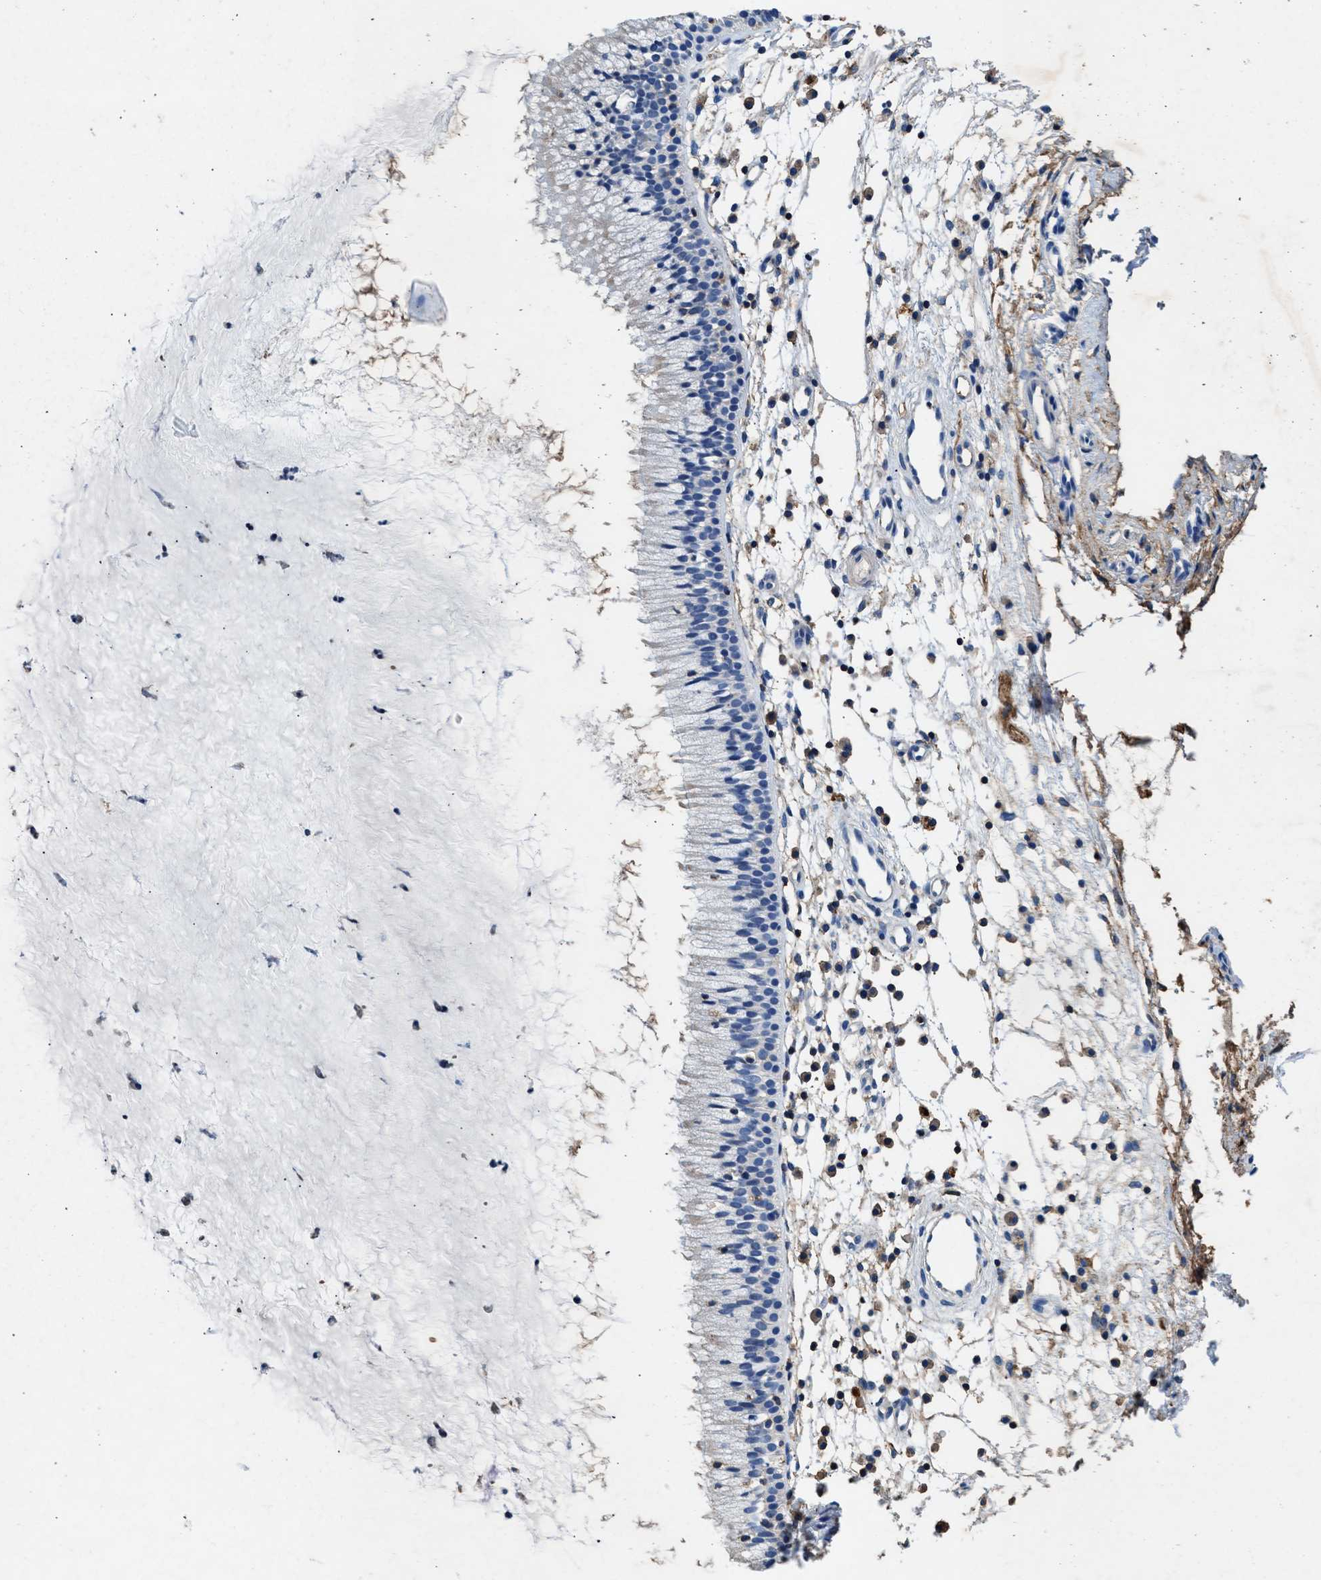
{"staining": {"intensity": "negative", "quantity": "none", "location": "none"}, "tissue": "nasopharynx", "cell_type": "Respiratory epithelial cells", "image_type": "normal", "snomed": [{"axis": "morphology", "description": "Normal tissue, NOS"}, {"axis": "topography", "description": "Nasopharynx"}], "caption": "This is a photomicrograph of immunohistochemistry staining of benign nasopharynx, which shows no staining in respiratory epithelial cells.", "gene": "KCNQ4", "patient": {"sex": "male", "age": 21}}